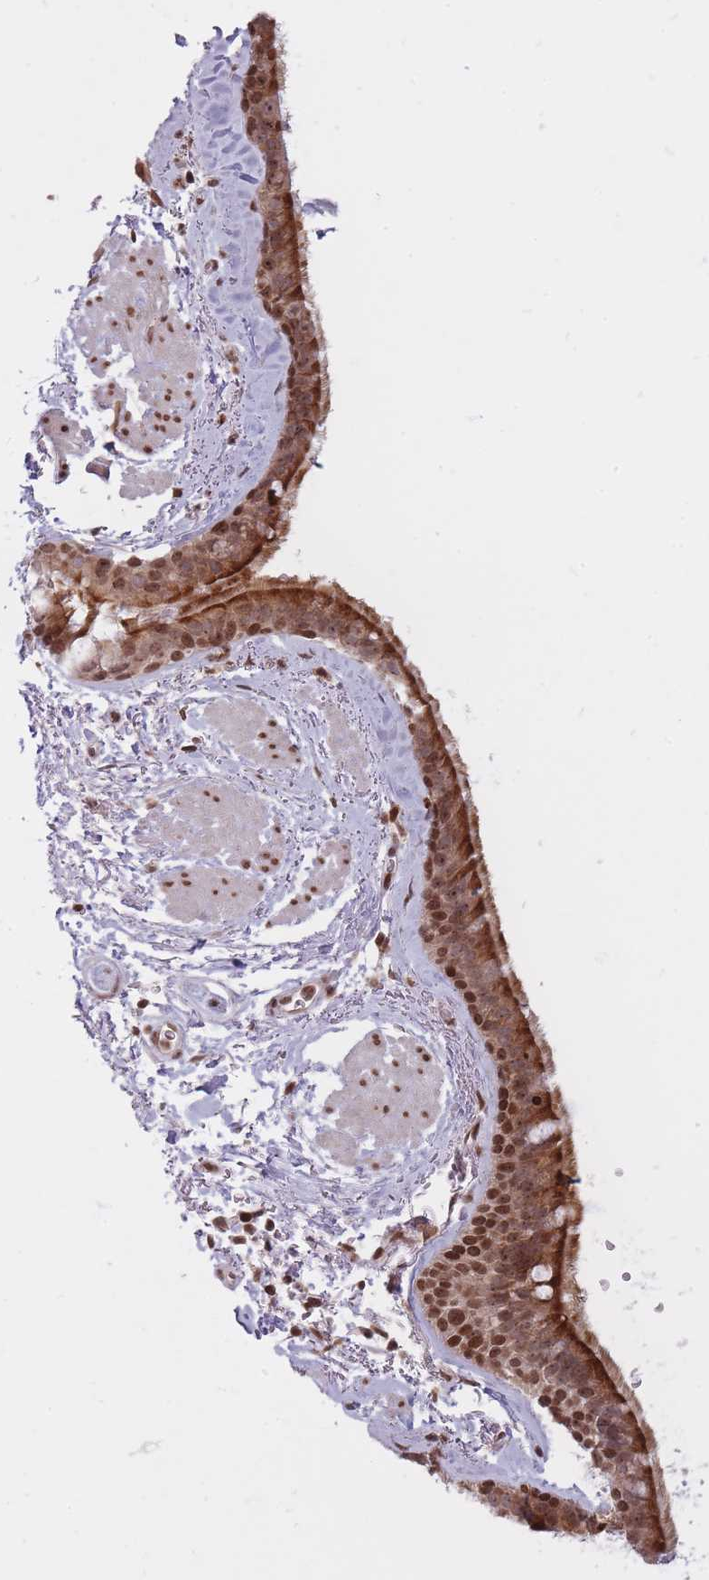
{"staining": {"intensity": "moderate", "quantity": ">75%", "location": "cytoplasmic/membranous,nuclear"}, "tissue": "bronchus", "cell_type": "Respiratory epithelial cells", "image_type": "normal", "snomed": [{"axis": "morphology", "description": "Normal tissue, NOS"}, {"axis": "topography", "description": "Lymph node"}, {"axis": "topography", "description": "Cartilage tissue"}, {"axis": "topography", "description": "Bronchus"}], "caption": "Immunohistochemical staining of unremarkable human bronchus reveals moderate cytoplasmic/membranous,nuclear protein staining in about >75% of respiratory epithelial cells. (Stains: DAB in brown, nuclei in blue, Microscopy: brightfield microscopy at high magnification).", "gene": "TMC6", "patient": {"sex": "female", "age": 70}}